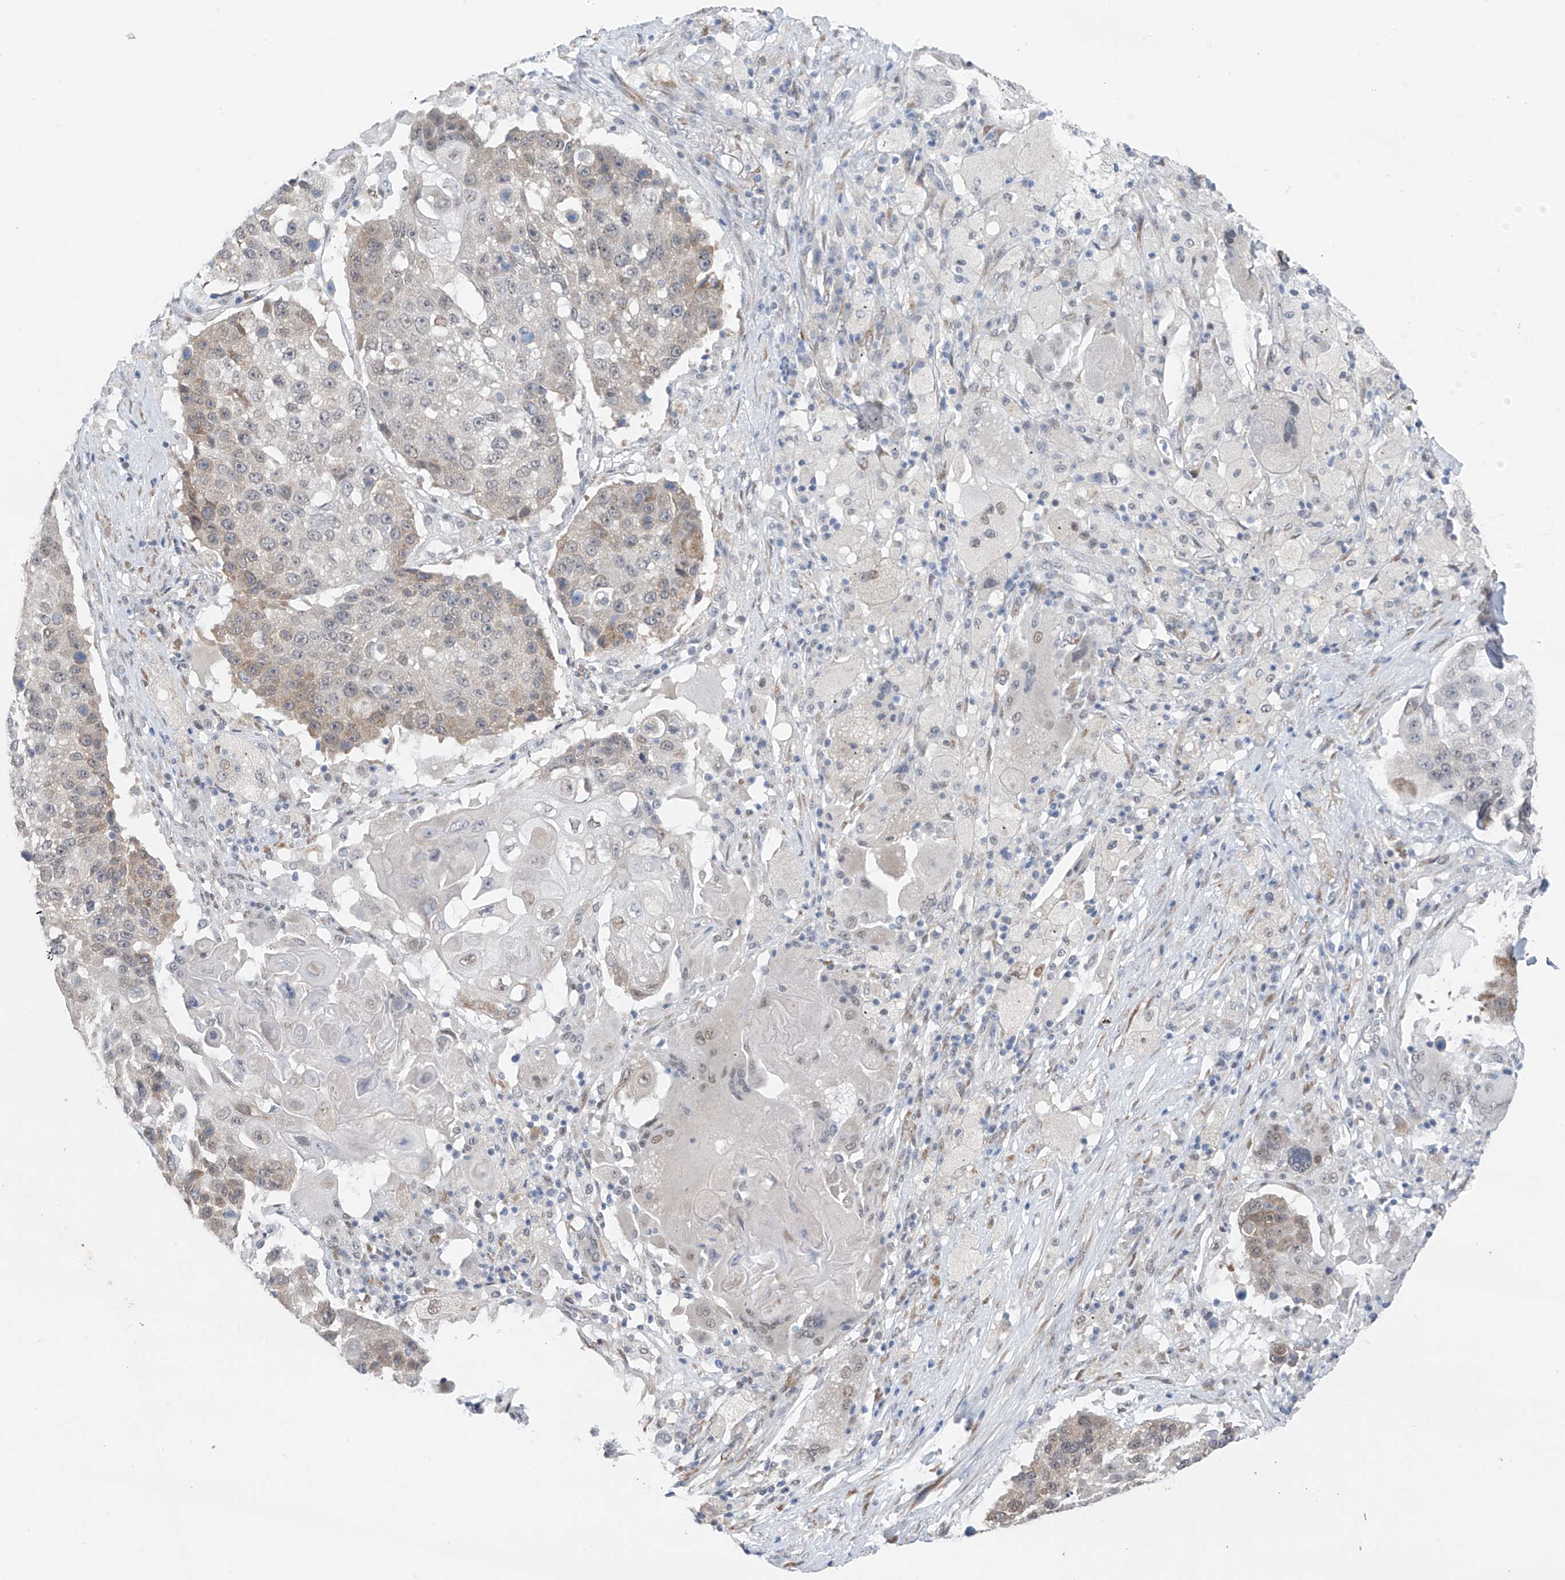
{"staining": {"intensity": "weak", "quantity": "25%-75%", "location": "cytoplasmic/membranous"}, "tissue": "lung cancer", "cell_type": "Tumor cells", "image_type": "cancer", "snomed": [{"axis": "morphology", "description": "Squamous cell carcinoma, NOS"}, {"axis": "topography", "description": "Lung"}], "caption": "Human lung squamous cell carcinoma stained with a brown dye displays weak cytoplasmic/membranous positive staining in about 25%-75% of tumor cells.", "gene": "CYP4V2", "patient": {"sex": "male", "age": 61}}